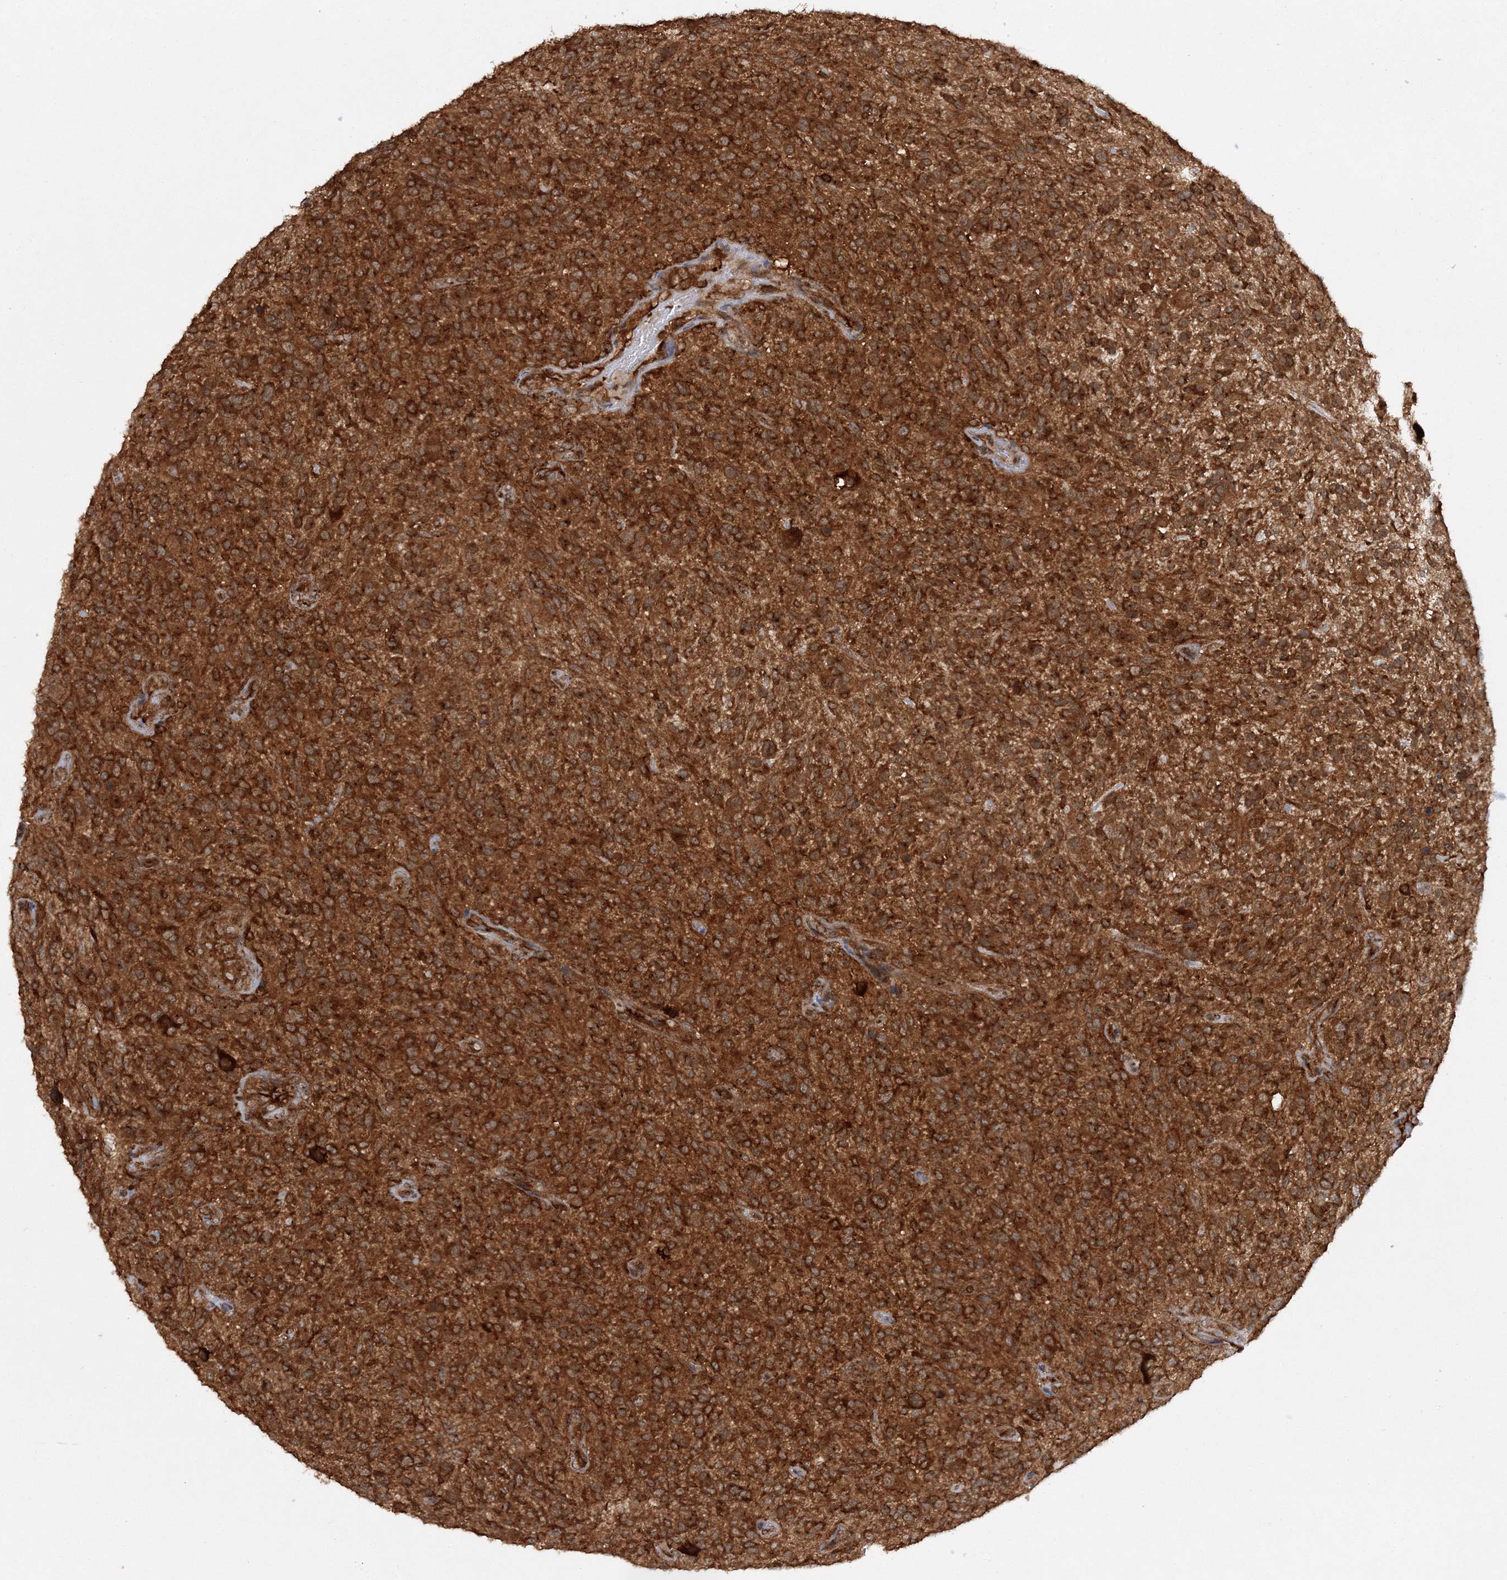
{"staining": {"intensity": "strong", "quantity": ">75%", "location": "cytoplasmic/membranous"}, "tissue": "glioma", "cell_type": "Tumor cells", "image_type": "cancer", "snomed": [{"axis": "morphology", "description": "Glioma, malignant, High grade"}, {"axis": "topography", "description": "Brain"}], "caption": "An immunohistochemistry (IHC) photomicrograph of neoplastic tissue is shown. Protein staining in brown labels strong cytoplasmic/membranous positivity in glioma within tumor cells.", "gene": "WDR37", "patient": {"sex": "male", "age": 47}}